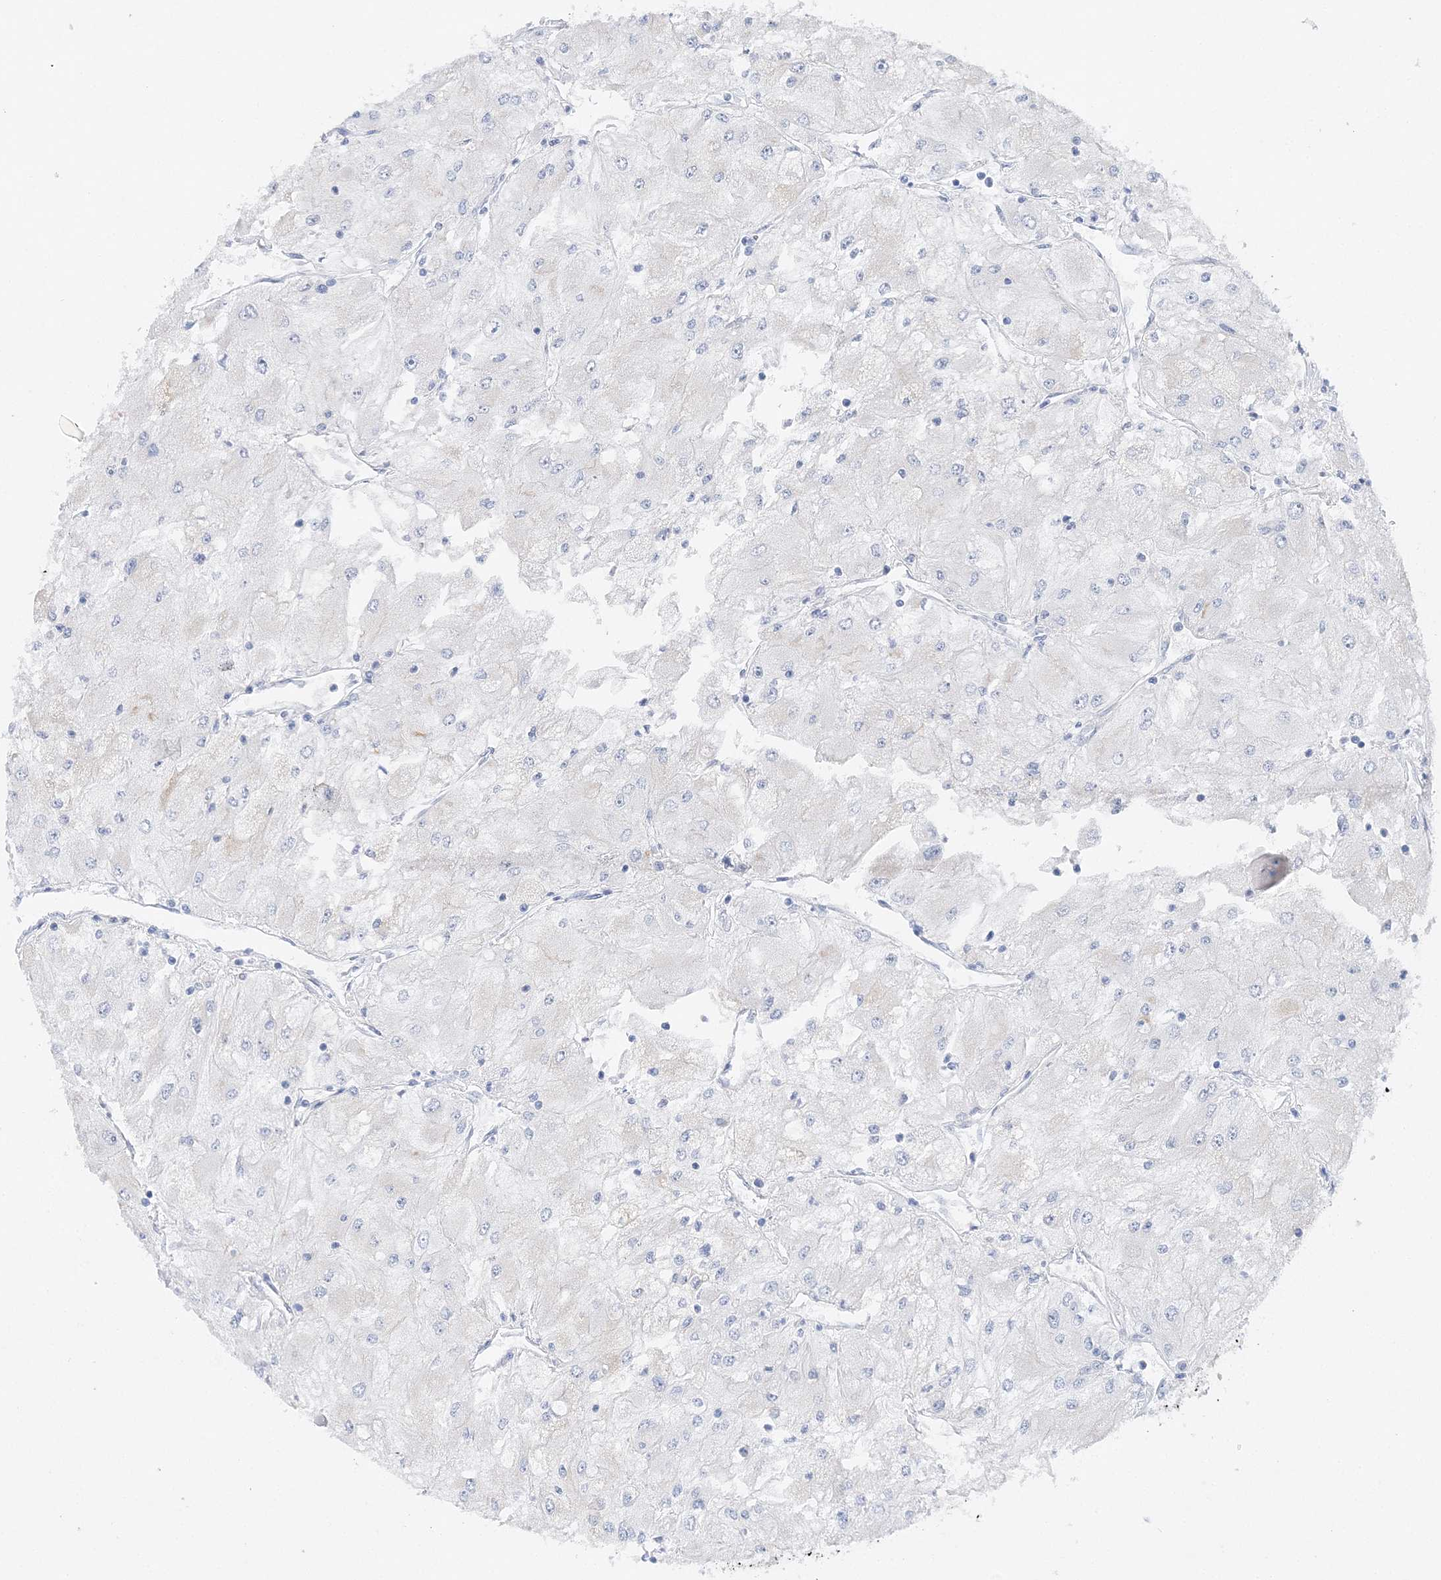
{"staining": {"intensity": "negative", "quantity": "none", "location": "none"}, "tissue": "renal cancer", "cell_type": "Tumor cells", "image_type": "cancer", "snomed": [{"axis": "morphology", "description": "Adenocarcinoma, NOS"}, {"axis": "topography", "description": "Kidney"}], "caption": "Human renal cancer stained for a protein using IHC reveals no staining in tumor cells.", "gene": "SLC5A6", "patient": {"sex": "male", "age": 80}}